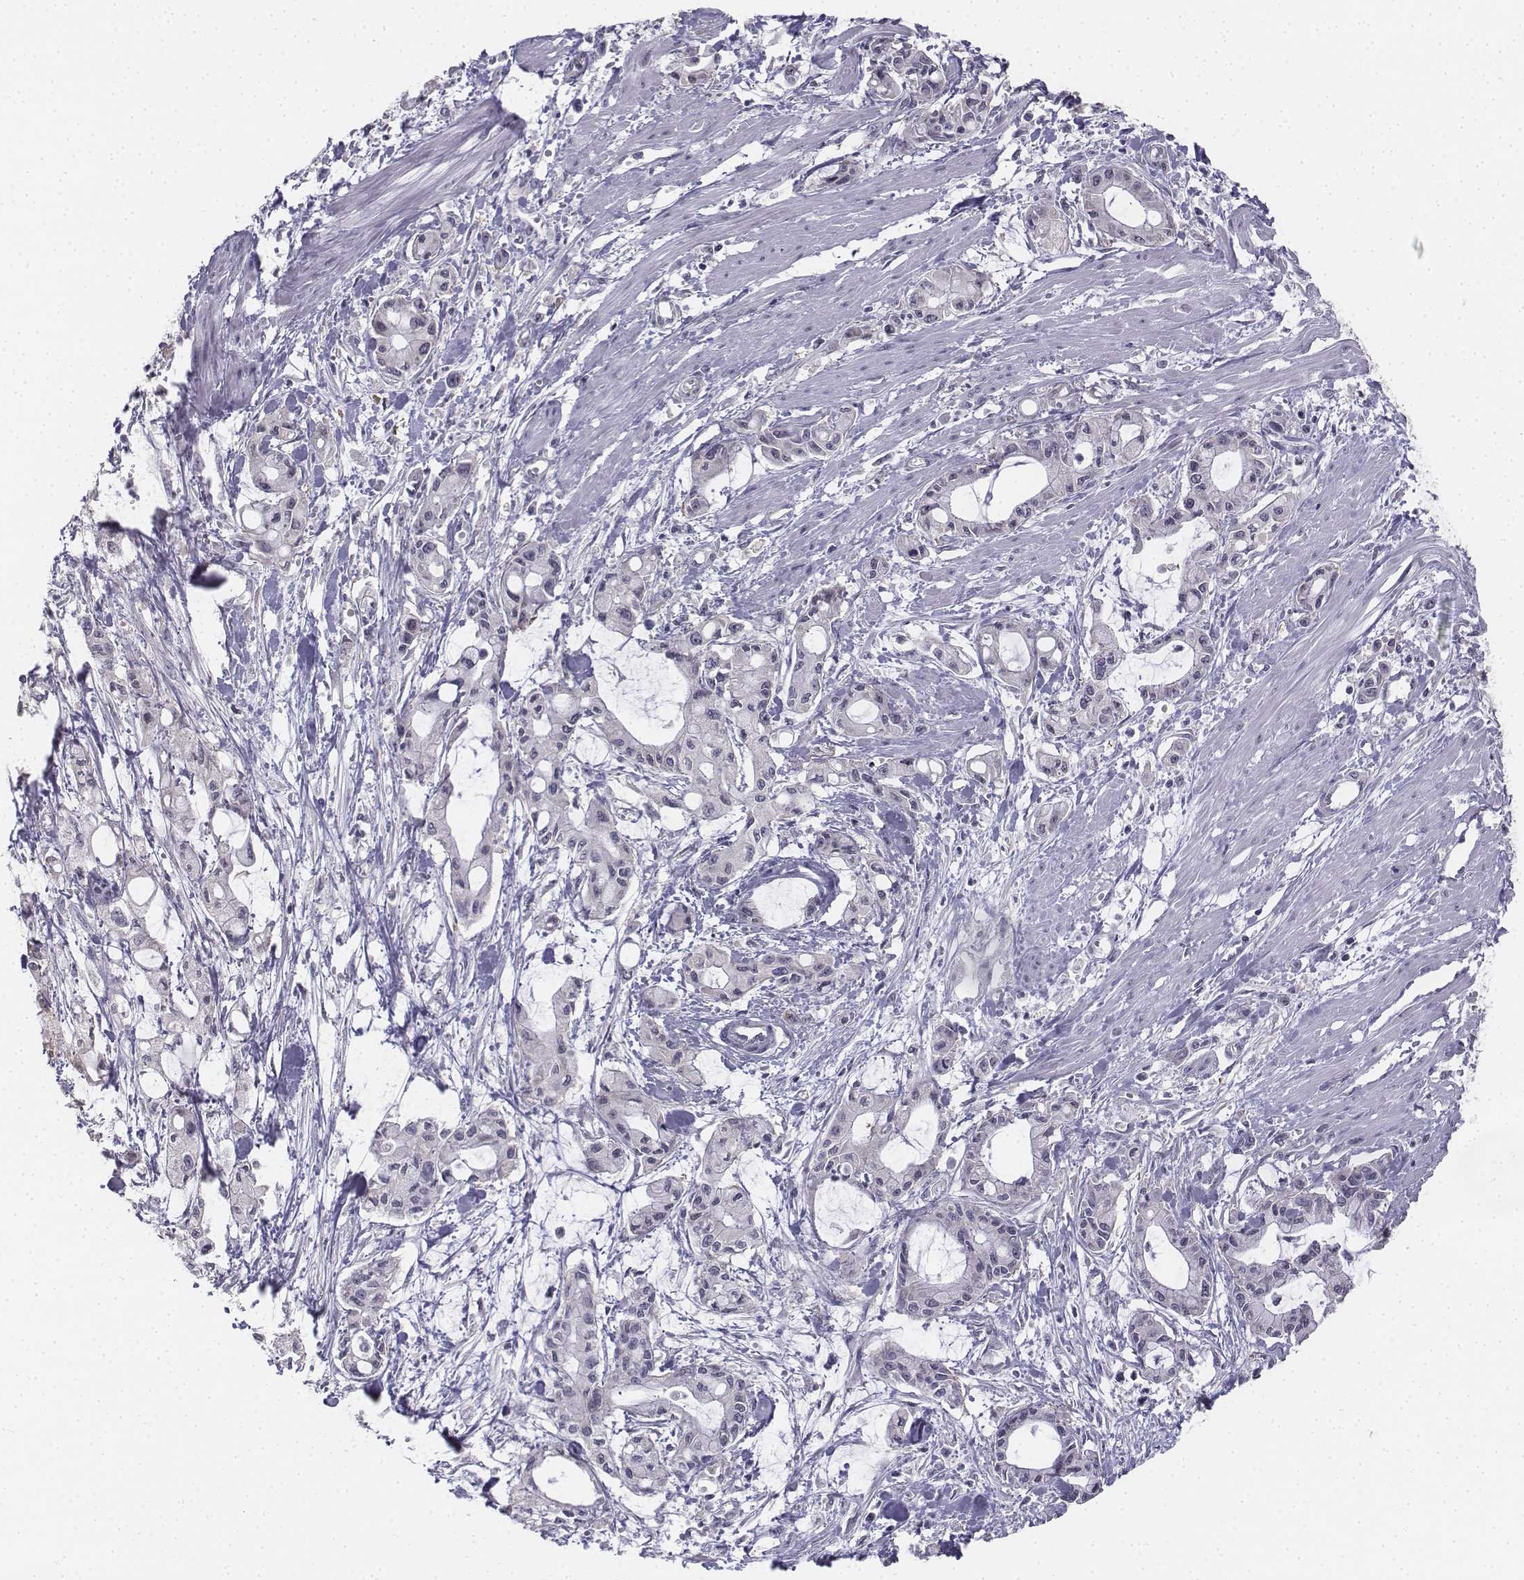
{"staining": {"intensity": "negative", "quantity": "none", "location": "none"}, "tissue": "pancreatic cancer", "cell_type": "Tumor cells", "image_type": "cancer", "snomed": [{"axis": "morphology", "description": "Adenocarcinoma, NOS"}, {"axis": "topography", "description": "Pancreas"}], "caption": "An image of human pancreatic cancer (adenocarcinoma) is negative for staining in tumor cells.", "gene": "PENK", "patient": {"sex": "male", "age": 48}}